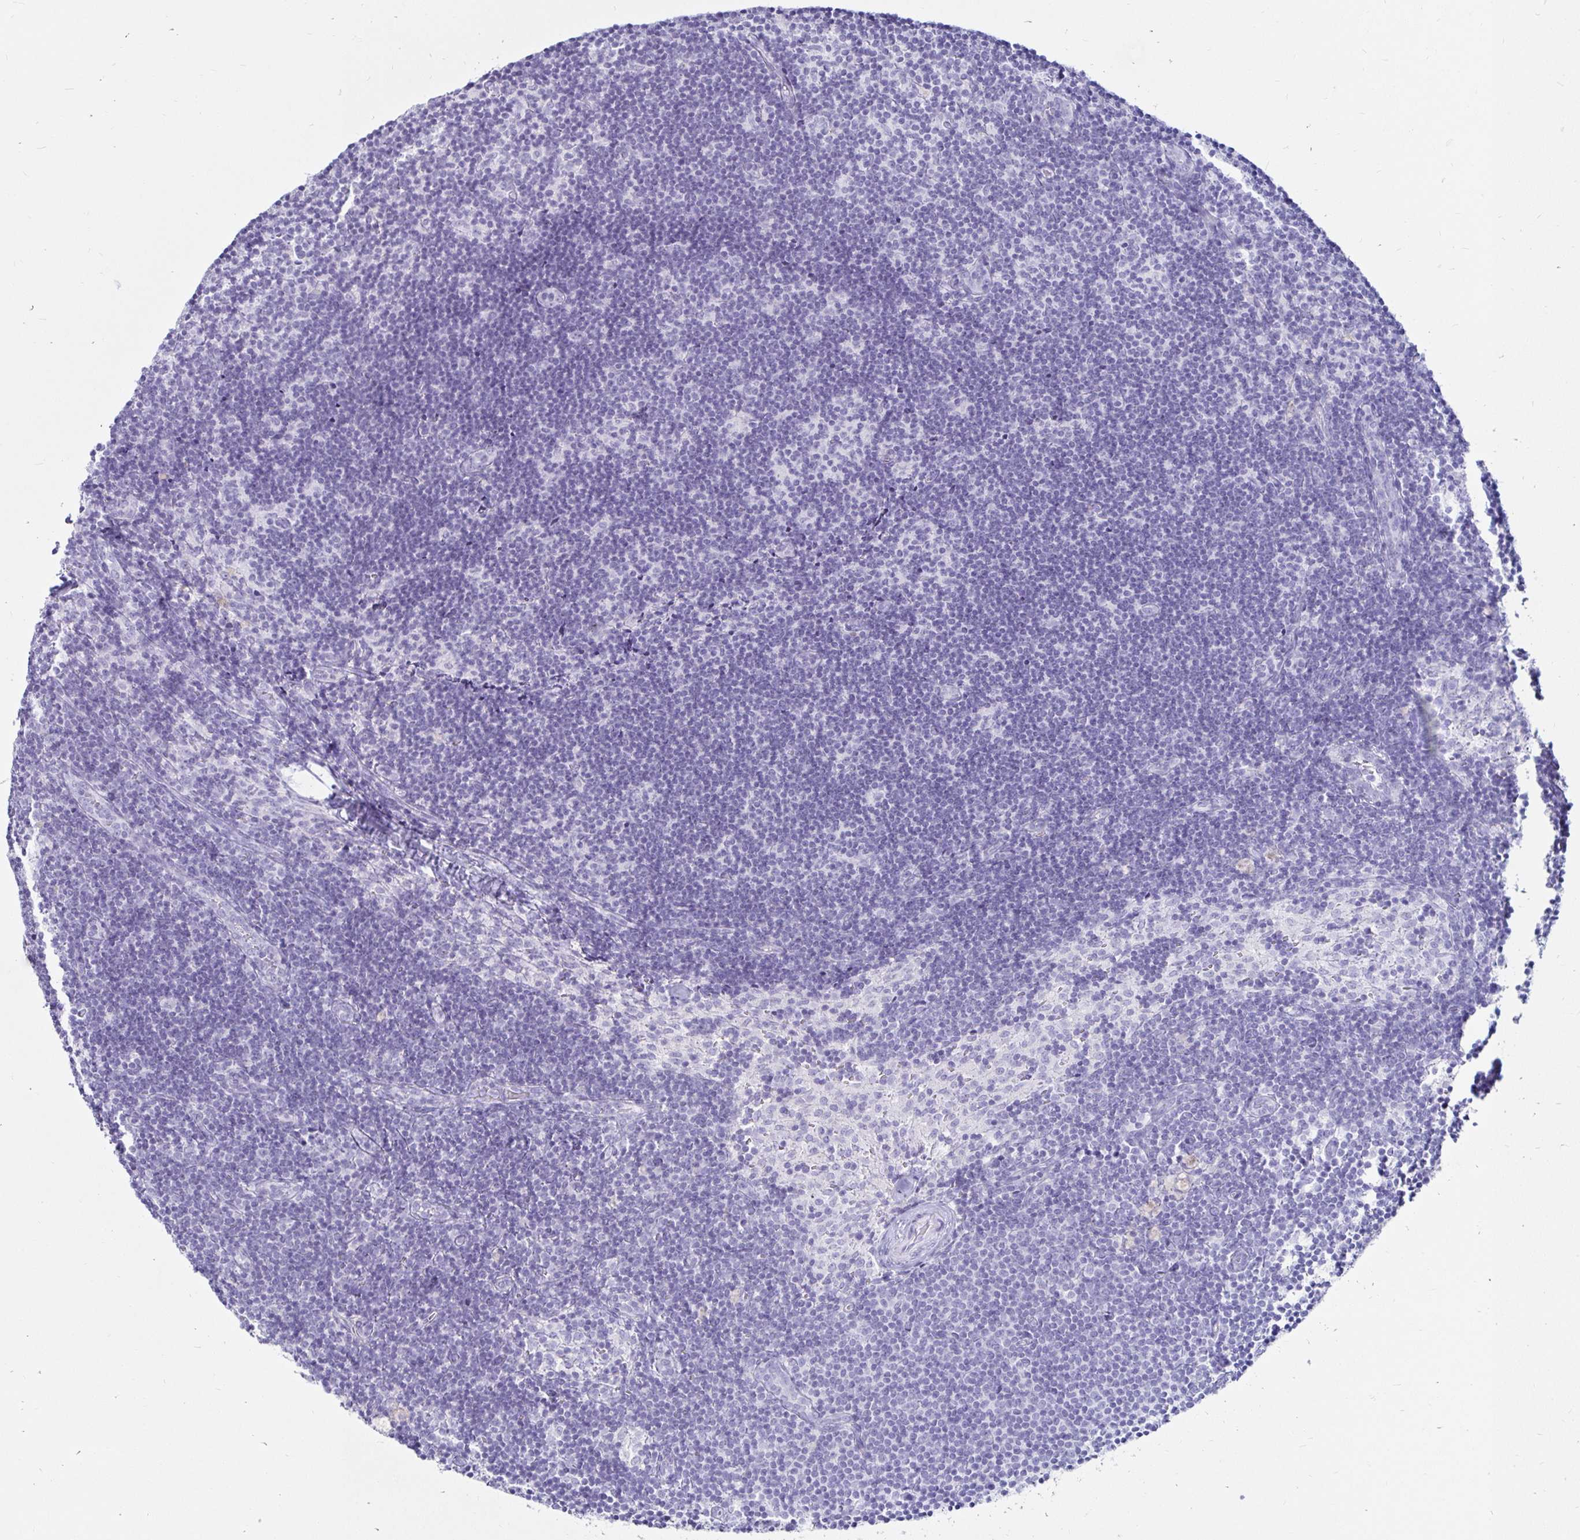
{"staining": {"intensity": "negative", "quantity": "none", "location": "none"}, "tissue": "lymph node", "cell_type": "Germinal center cells", "image_type": "normal", "snomed": [{"axis": "morphology", "description": "Normal tissue, NOS"}, {"axis": "topography", "description": "Lymph node"}], "caption": "Germinal center cells are negative for protein expression in benign human lymph node. The staining is performed using DAB brown chromogen with nuclei counter-stained in using hematoxylin.", "gene": "TIMP1", "patient": {"sex": "female", "age": 31}}